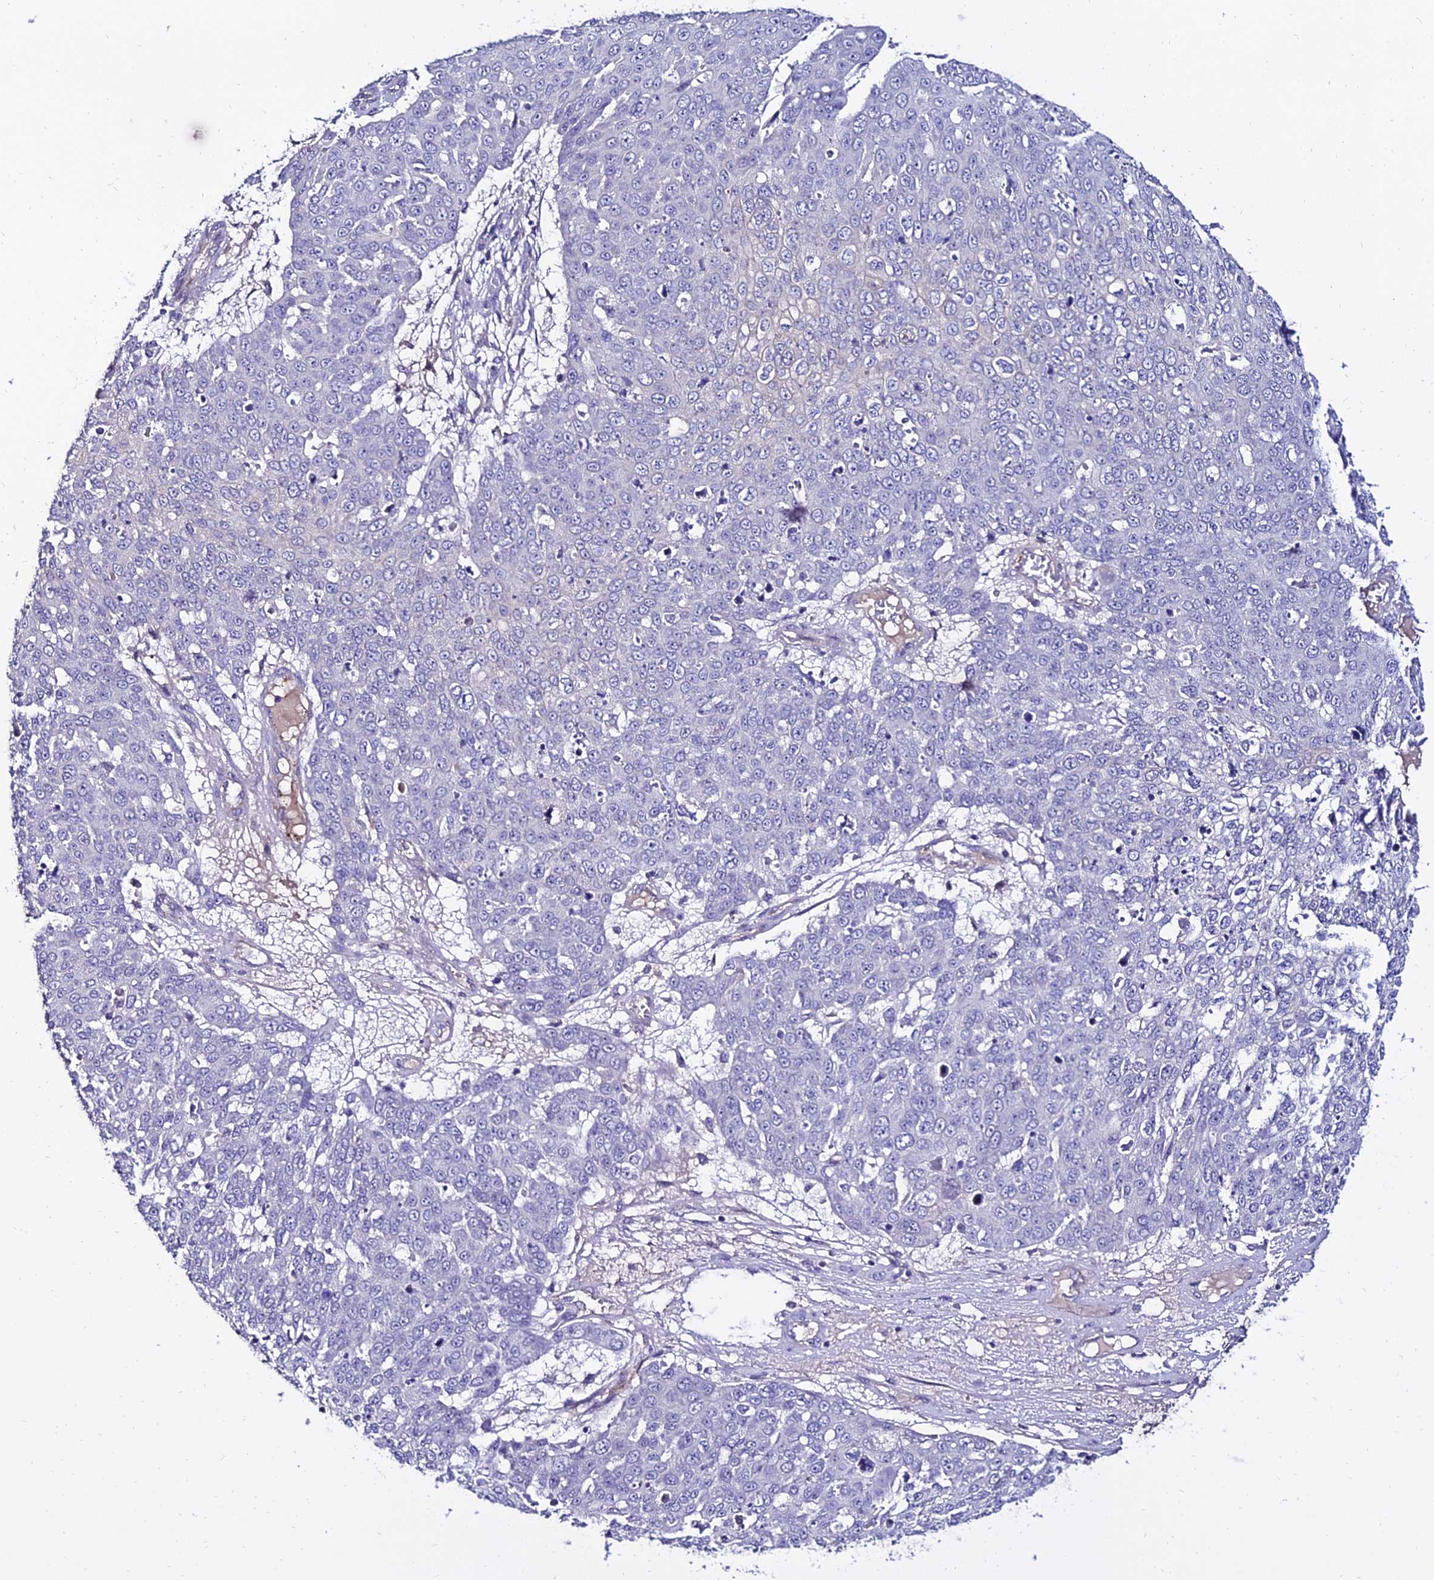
{"staining": {"intensity": "negative", "quantity": "none", "location": "none"}, "tissue": "skin cancer", "cell_type": "Tumor cells", "image_type": "cancer", "snomed": [{"axis": "morphology", "description": "Squamous cell carcinoma, NOS"}, {"axis": "topography", "description": "Skin"}], "caption": "Protein analysis of skin squamous cell carcinoma demonstrates no significant staining in tumor cells. (Stains: DAB immunohistochemistry (IHC) with hematoxylin counter stain, Microscopy: brightfield microscopy at high magnification).", "gene": "ALDH3B2", "patient": {"sex": "male", "age": 71}}